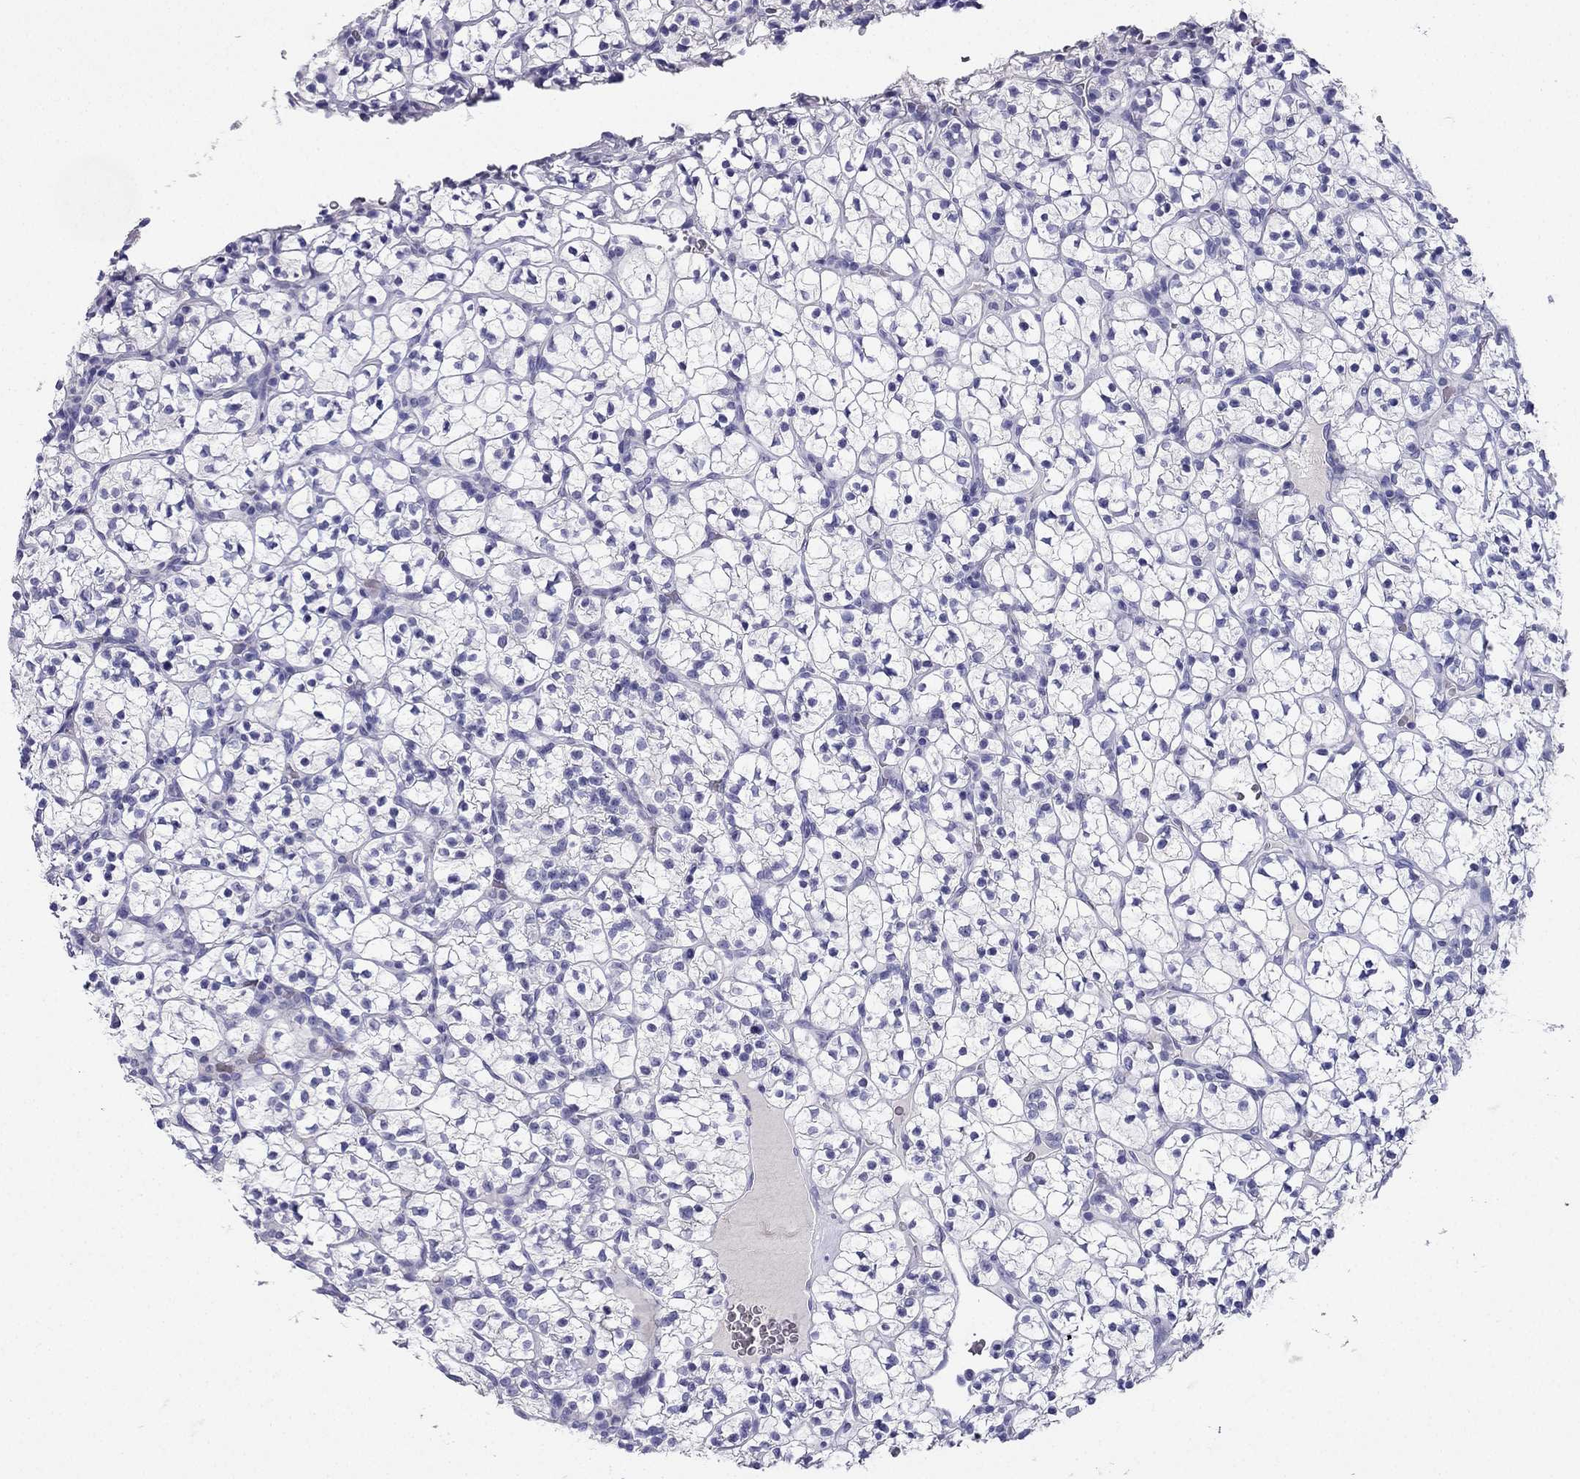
{"staining": {"intensity": "negative", "quantity": "none", "location": "none"}, "tissue": "renal cancer", "cell_type": "Tumor cells", "image_type": "cancer", "snomed": [{"axis": "morphology", "description": "Adenocarcinoma, NOS"}, {"axis": "topography", "description": "Kidney"}], "caption": "Protein analysis of adenocarcinoma (renal) reveals no significant expression in tumor cells.", "gene": "NPTX1", "patient": {"sex": "female", "age": 89}}